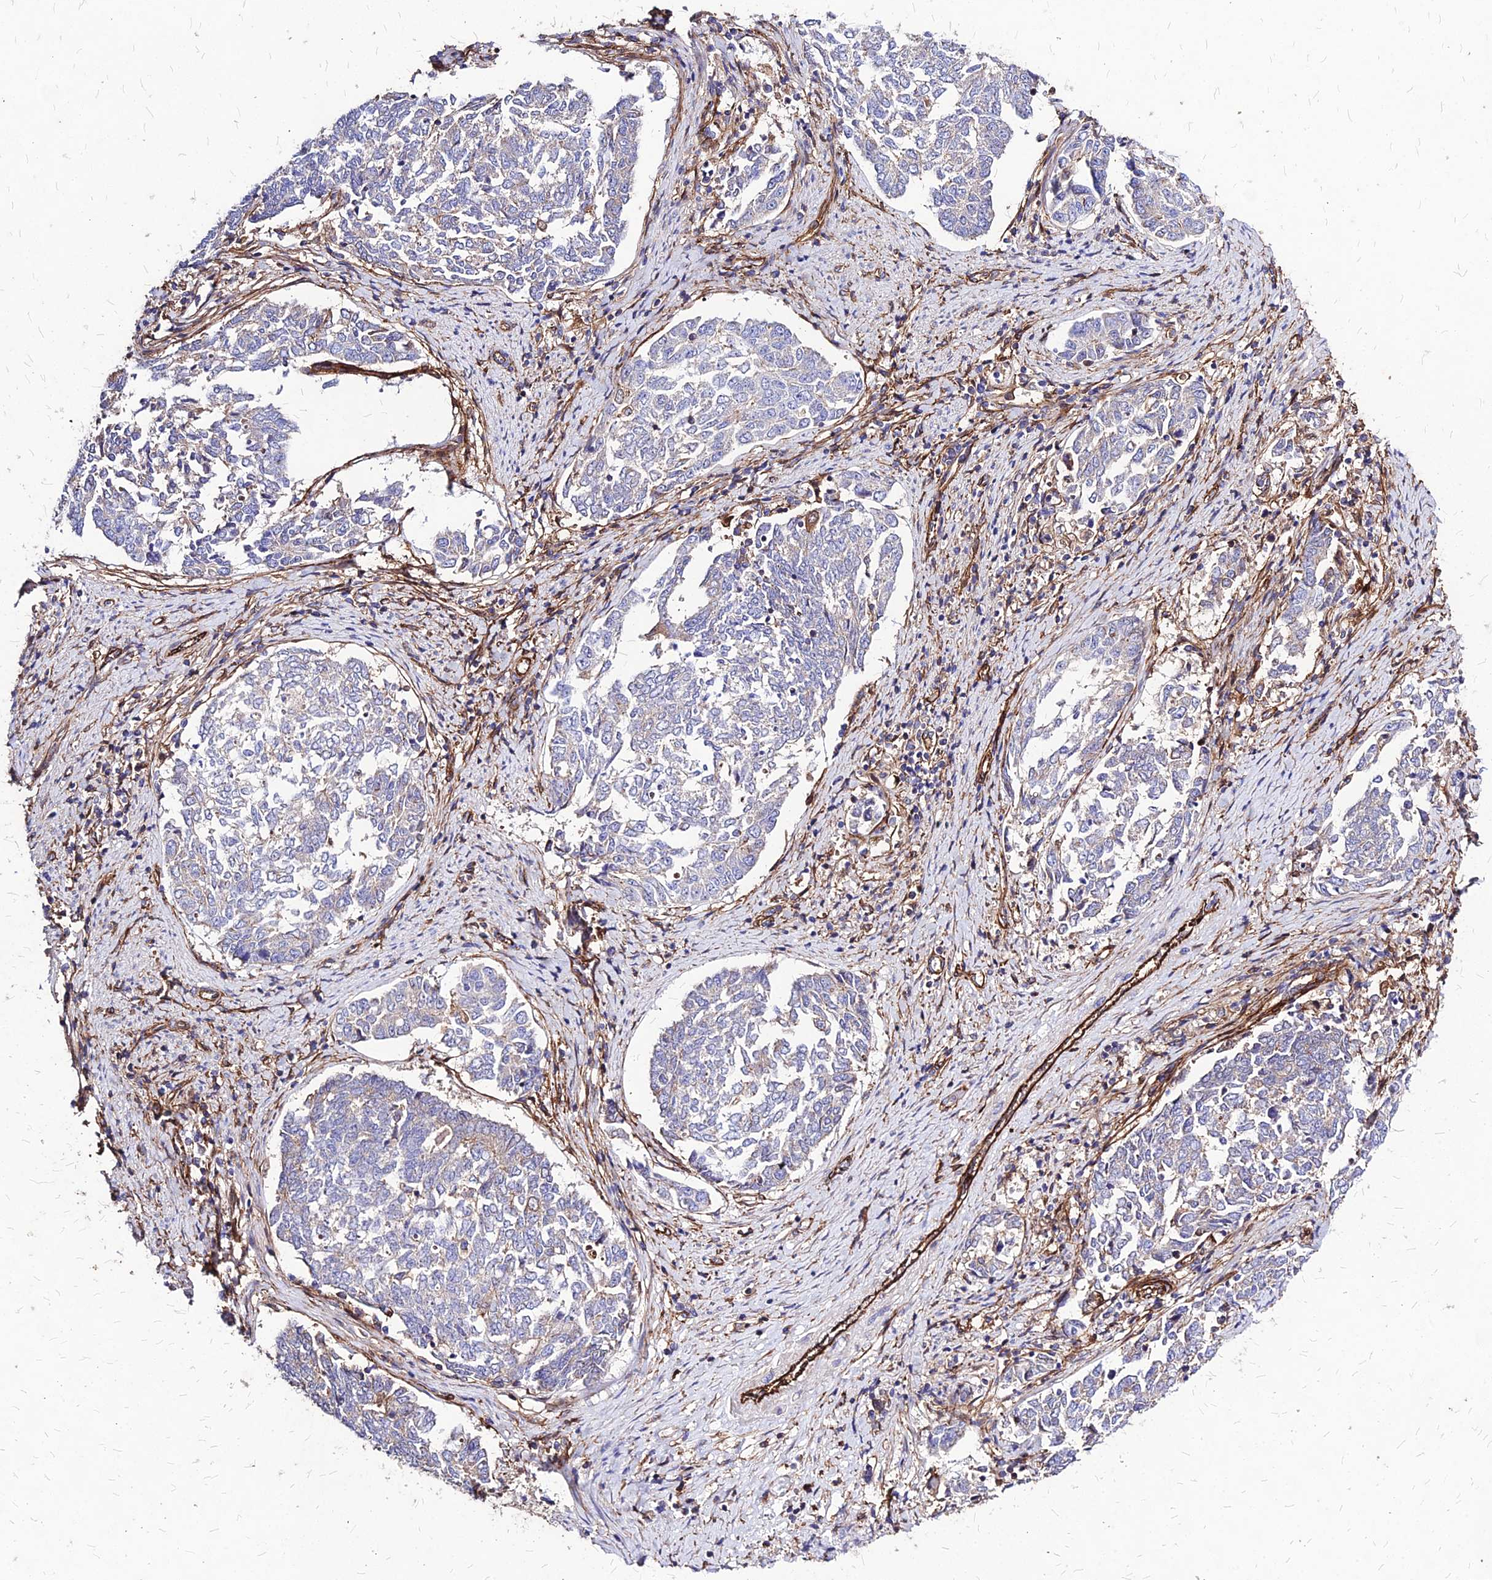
{"staining": {"intensity": "negative", "quantity": "none", "location": "none"}, "tissue": "endometrial cancer", "cell_type": "Tumor cells", "image_type": "cancer", "snomed": [{"axis": "morphology", "description": "Adenocarcinoma, NOS"}, {"axis": "topography", "description": "Endometrium"}], "caption": "Adenocarcinoma (endometrial) stained for a protein using immunohistochemistry (IHC) reveals no expression tumor cells.", "gene": "EFCC1", "patient": {"sex": "female", "age": 80}}